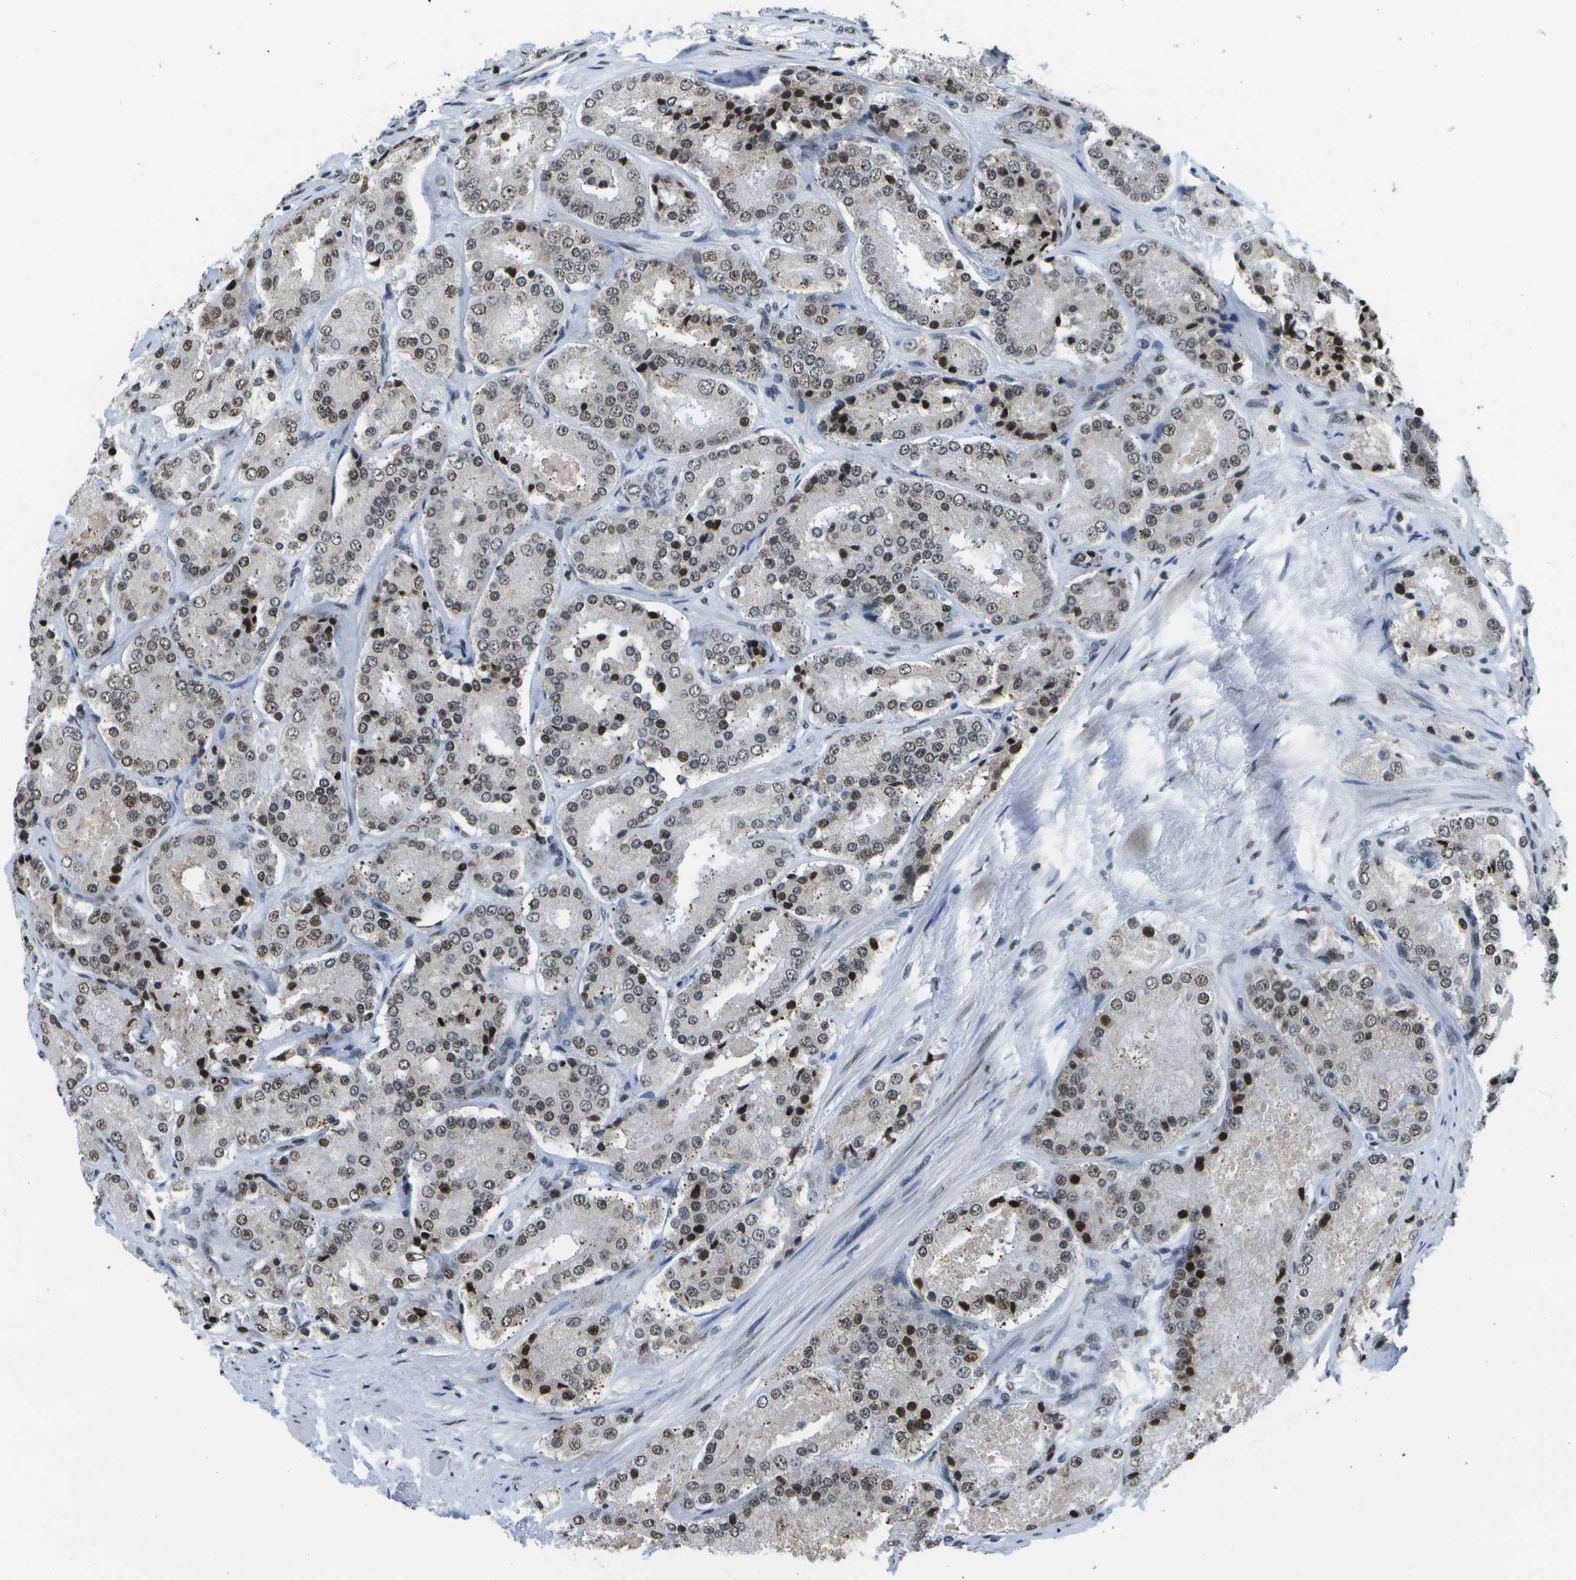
{"staining": {"intensity": "weak", "quantity": "25%-75%", "location": "nuclear"}, "tissue": "prostate cancer", "cell_type": "Tumor cells", "image_type": "cancer", "snomed": [{"axis": "morphology", "description": "Adenocarcinoma, High grade"}, {"axis": "topography", "description": "Prostate"}], "caption": "Immunohistochemistry of prostate high-grade adenocarcinoma reveals low levels of weak nuclear expression in about 25%-75% of tumor cells.", "gene": "NSRP1", "patient": {"sex": "male", "age": 65}}